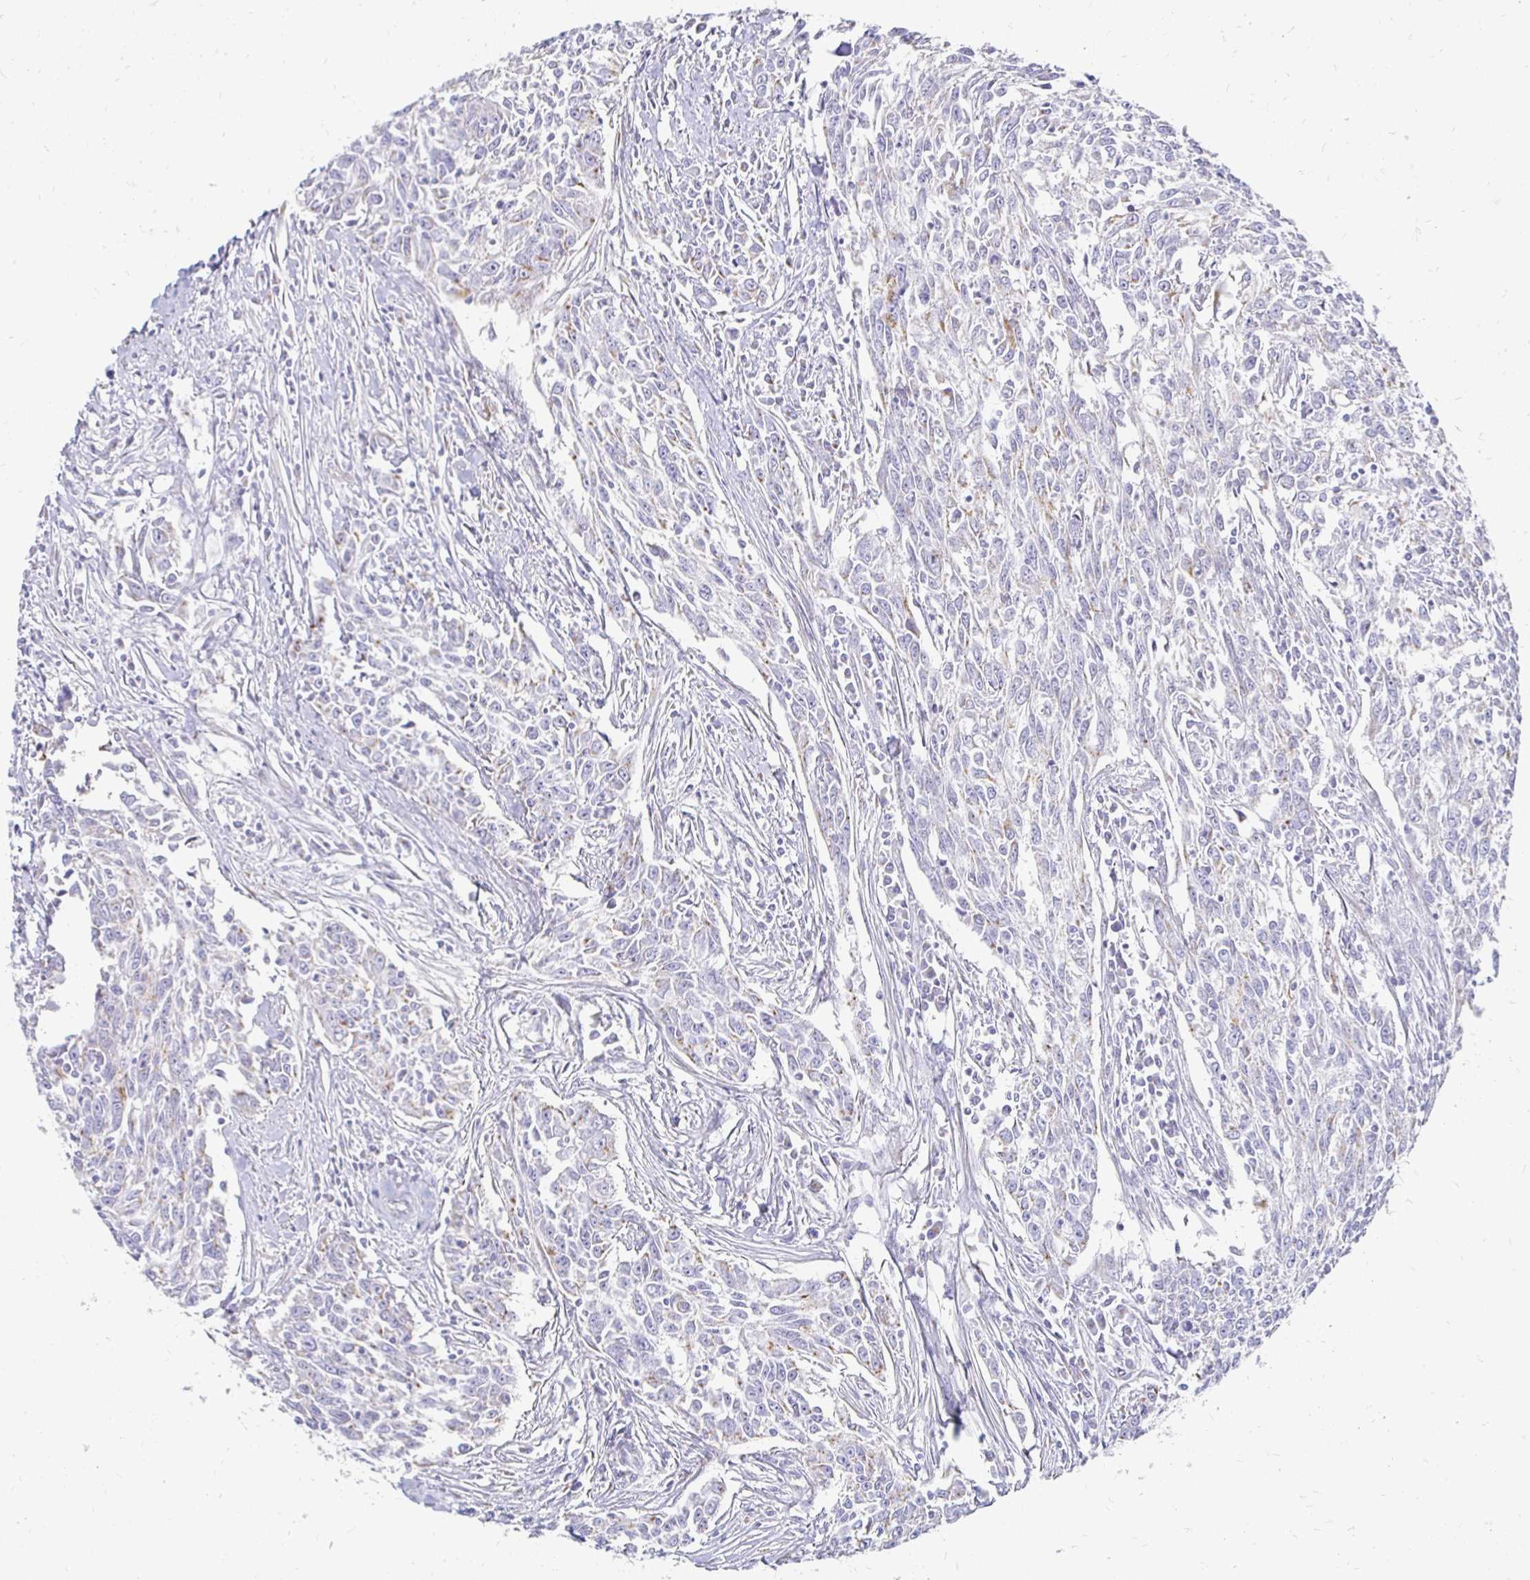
{"staining": {"intensity": "weak", "quantity": "<25%", "location": "cytoplasmic/membranous"}, "tissue": "breast cancer", "cell_type": "Tumor cells", "image_type": "cancer", "snomed": [{"axis": "morphology", "description": "Duct carcinoma"}, {"axis": "topography", "description": "Breast"}], "caption": "Breast cancer (infiltrating ductal carcinoma) stained for a protein using immunohistochemistry (IHC) demonstrates no staining tumor cells.", "gene": "PAGE4", "patient": {"sex": "female", "age": 50}}